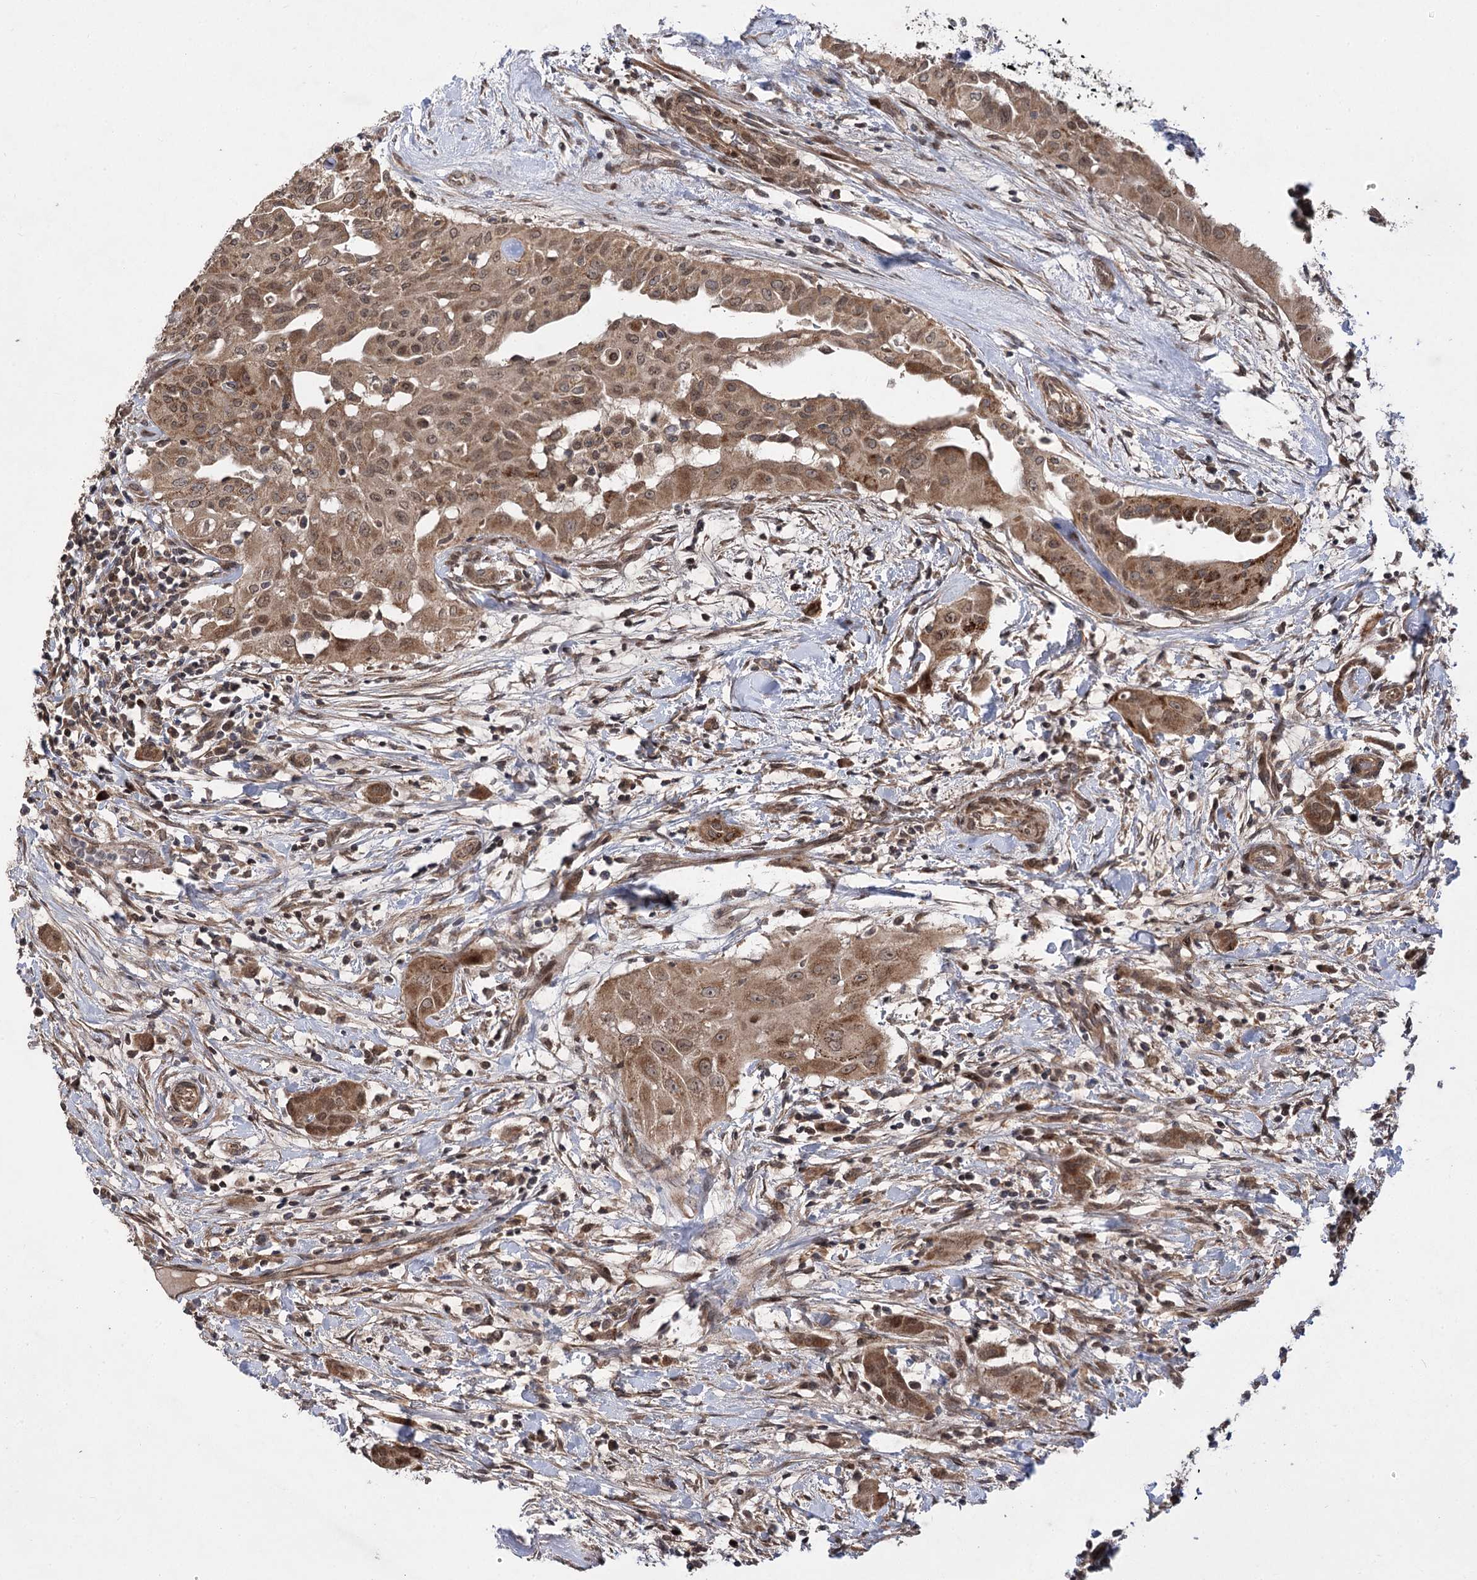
{"staining": {"intensity": "moderate", "quantity": ">75%", "location": "cytoplasmic/membranous,nuclear"}, "tissue": "thyroid cancer", "cell_type": "Tumor cells", "image_type": "cancer", "snomed": [{"axis": "morphology", "description": "Papillary adenocarcinoma, NOS"}, {"axis": "topography", "description": "Thyroid gland"}], "caption": "Immunohistochemistry (IHC) micrograph of human papillary adenocarcinoma (thyroid) stained for a protein (brown), which reveals medium levels of moderate cytoplasmic/membranous and nuclear expression in approximately >75% of tumor cells.", "gene": "TENM2", "patient": {"sex": "female", "age": 59}}